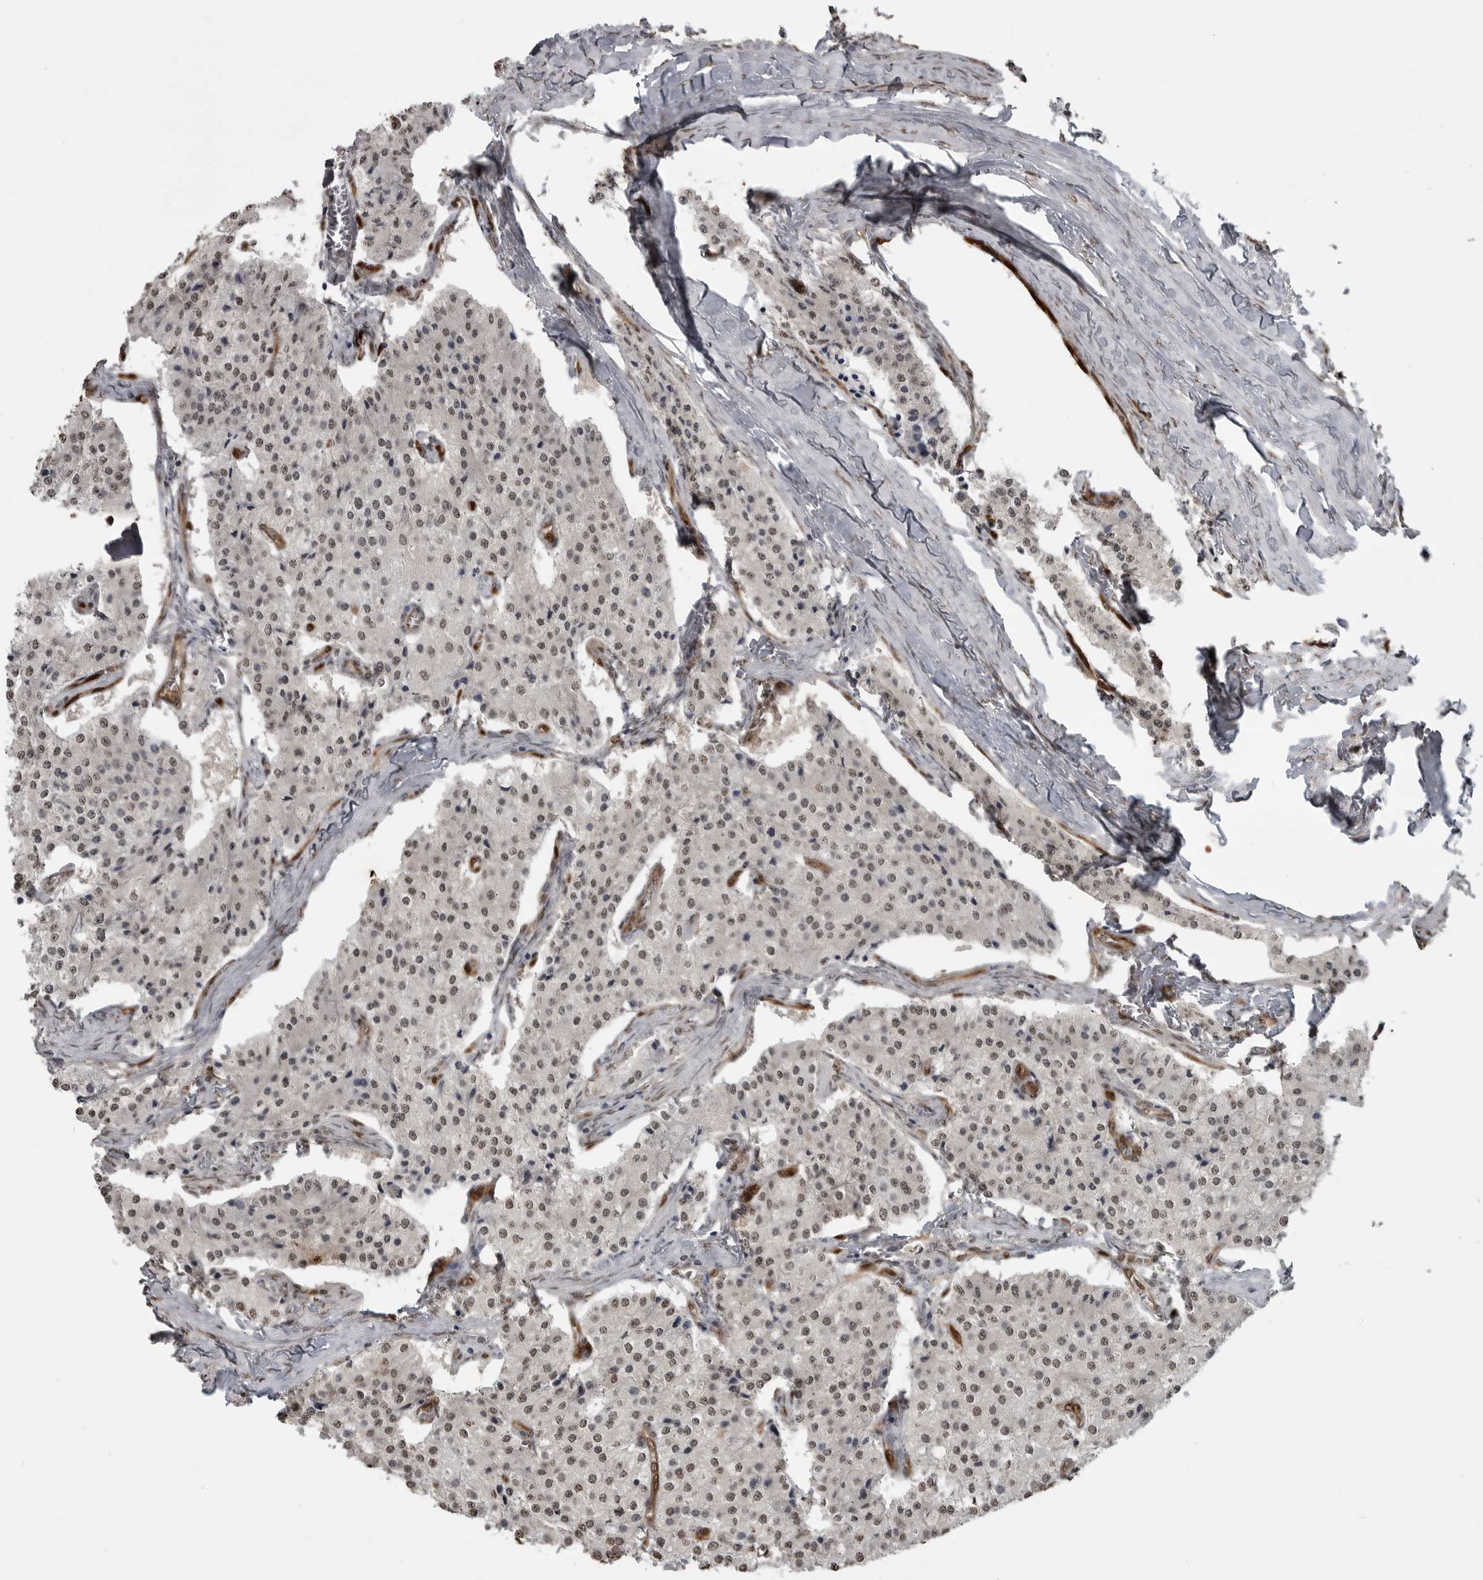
{"staining": {"intensity": "weak", "quantity": ">75%", "location": "nuclear"}, "tissue": "carcinoid", "cell_type": "Tumor cells", "image_type": "cancer", "snomed": [{"axis": "morphology", "description": "Carcinoid, malignant, NOS"}, {"axis": "topography", "description": "Colon"}], "caption": "Brown immunohistochemical staining in human carcinoid shows weak nuclear staining in about >75% of tumor cells.", "gene": "SMAD2", "patient": {"sex": "female", "age": 52}}